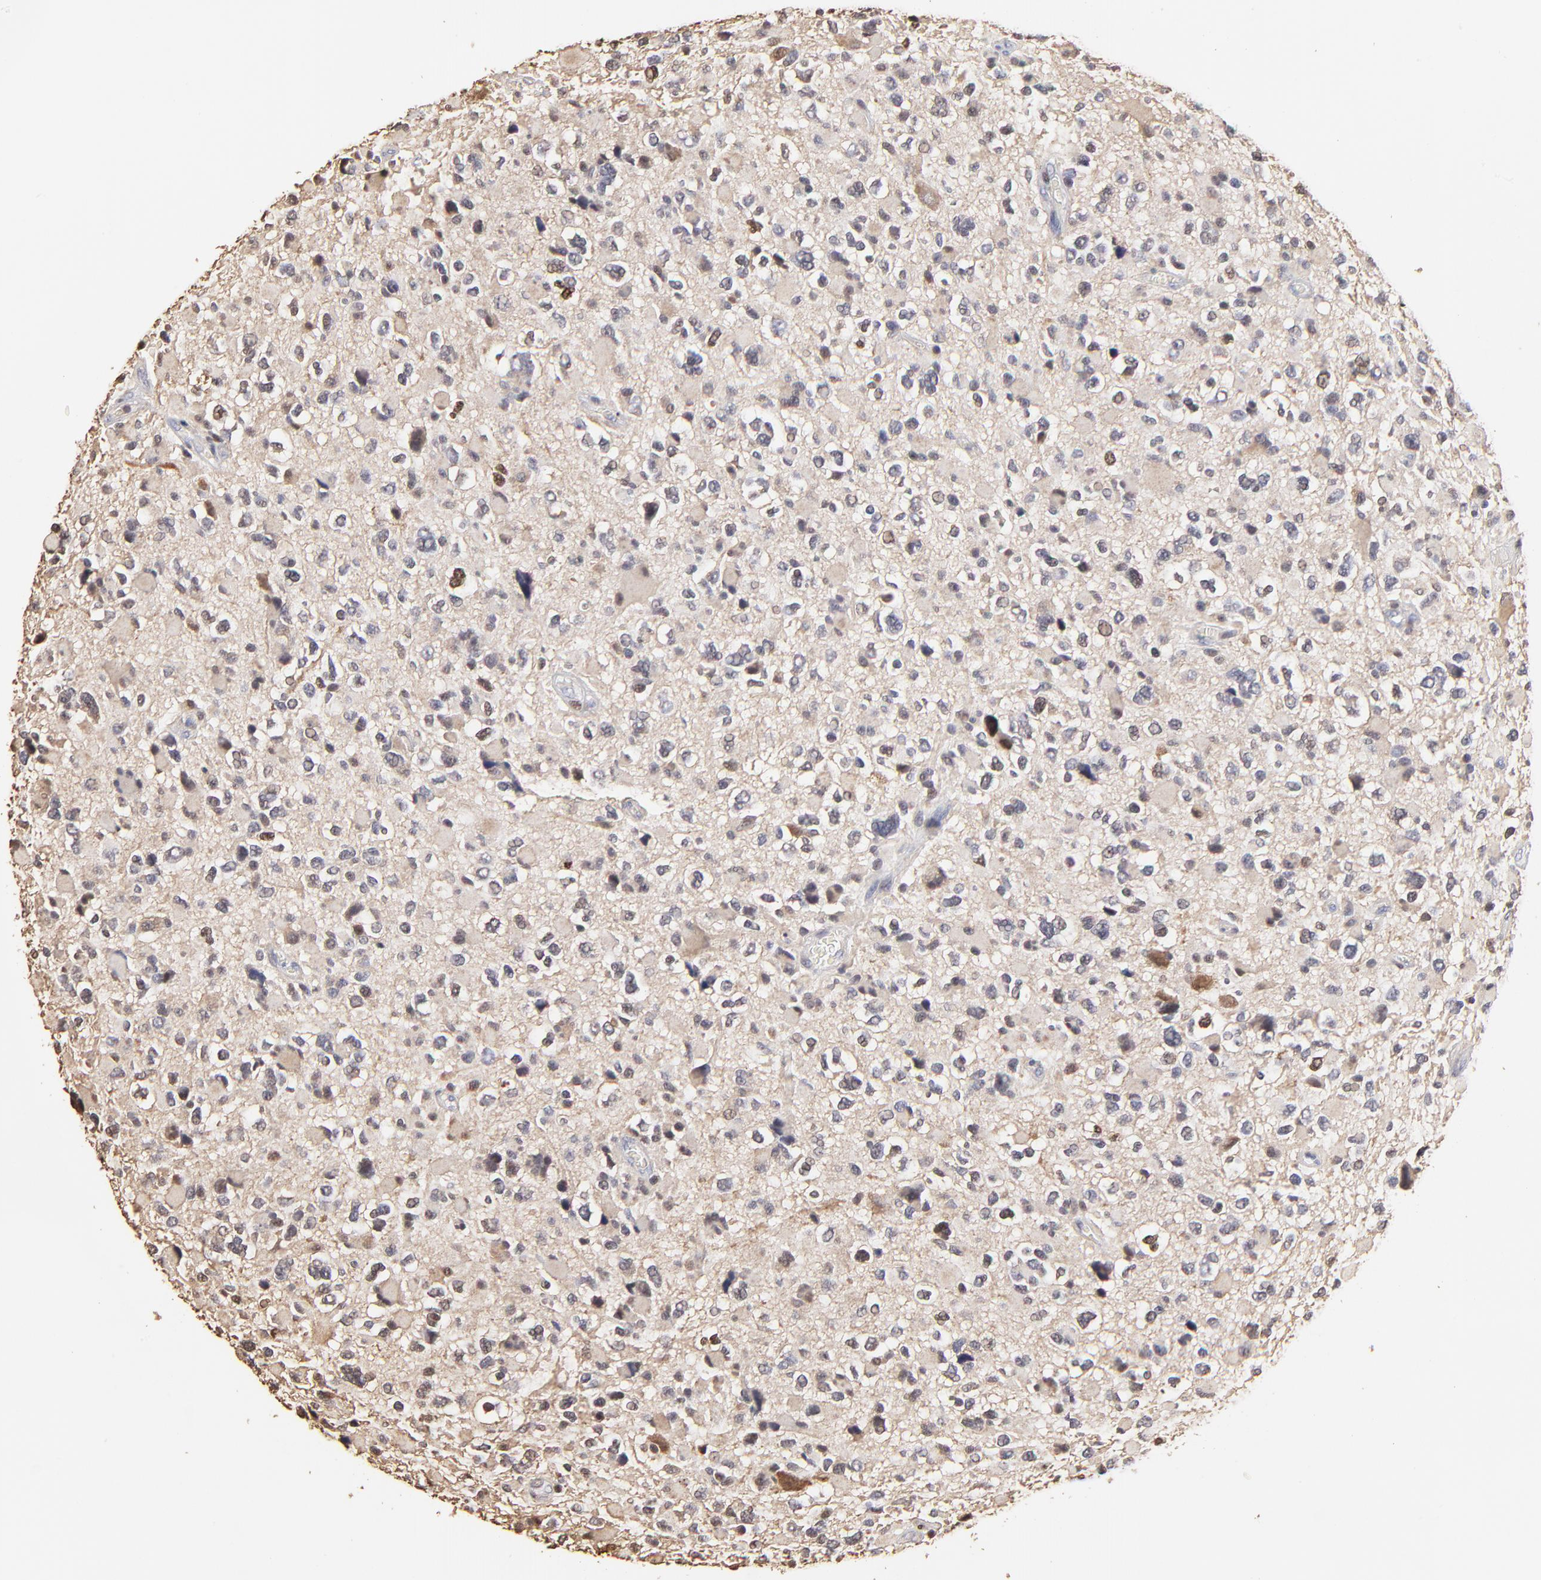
{"staining": {"intensity": "weak", "quantity": "<25%", "location": "nuclear"}, "tissue": "glioma", "cell_type": "Tumor cells", "image_type": "cancer", "snomed": [{"axis": "morphology", "description": "Glioma, malignant, High grade"}, {"axis": "topography", "description": "Brain"}], "caption": "A micrograph of human malignant glioma (high-grade) is negative for staining in tumor cells. (DAB IHC visualized using brightfield microscopy, high magnification).", "gene": "BIRC5", "patient": {"sex": "female", "age": 37}}